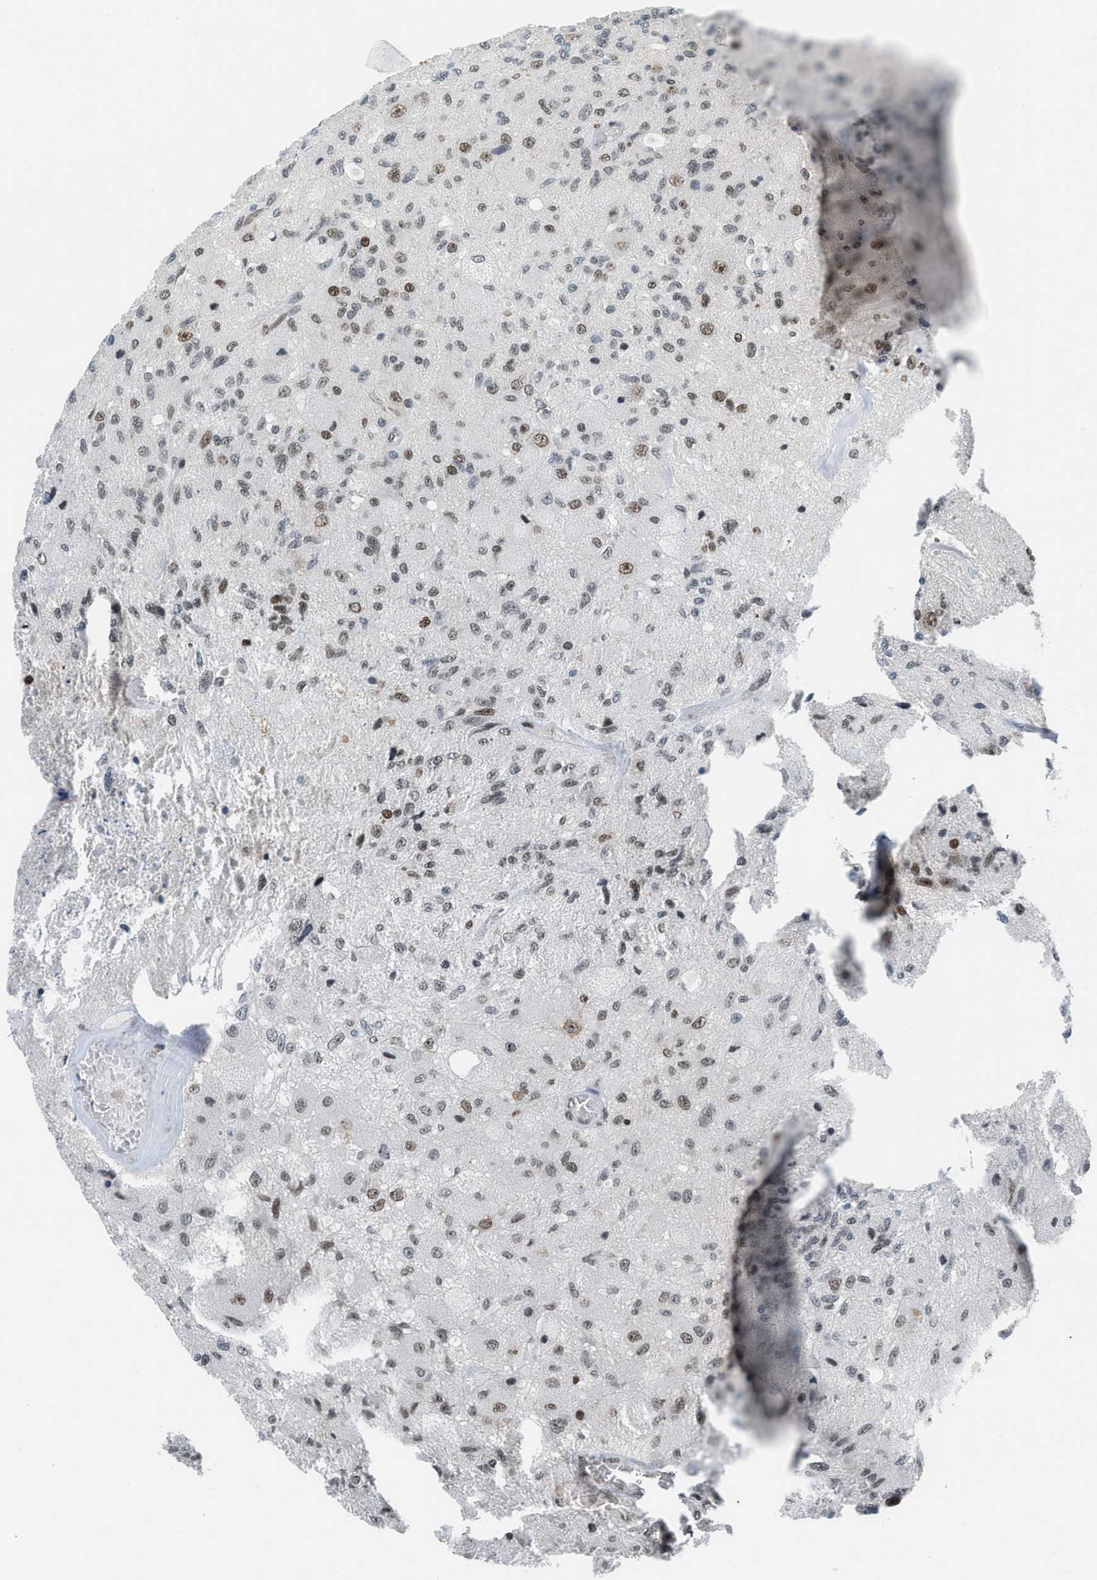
{"staining": {"intensity": "moderate", "quantity": "25%-75%", "location": "nuclear"}, "tissue": "glioma", "cell_type": "Tumor cells", "image_type": "cancer", "snomed": [{"axis": "morphology", "description": "Normal tissue, NOS"}, {"axis": "morphology", "description": "Glioma, malignant, High grade"}, {"axis": "topography", "description": "Cerebral cortex"}], "caption": "Immunohistochemistry (DAB (3,3'-diaminobenzidine)) staining of malignant high-grade glioma exhibits moderate nuclear protein staining in approximately 25%-75% of tumor cells.", "gene": "RAD51B", "patient": {"sex": "male", "age": 77}}